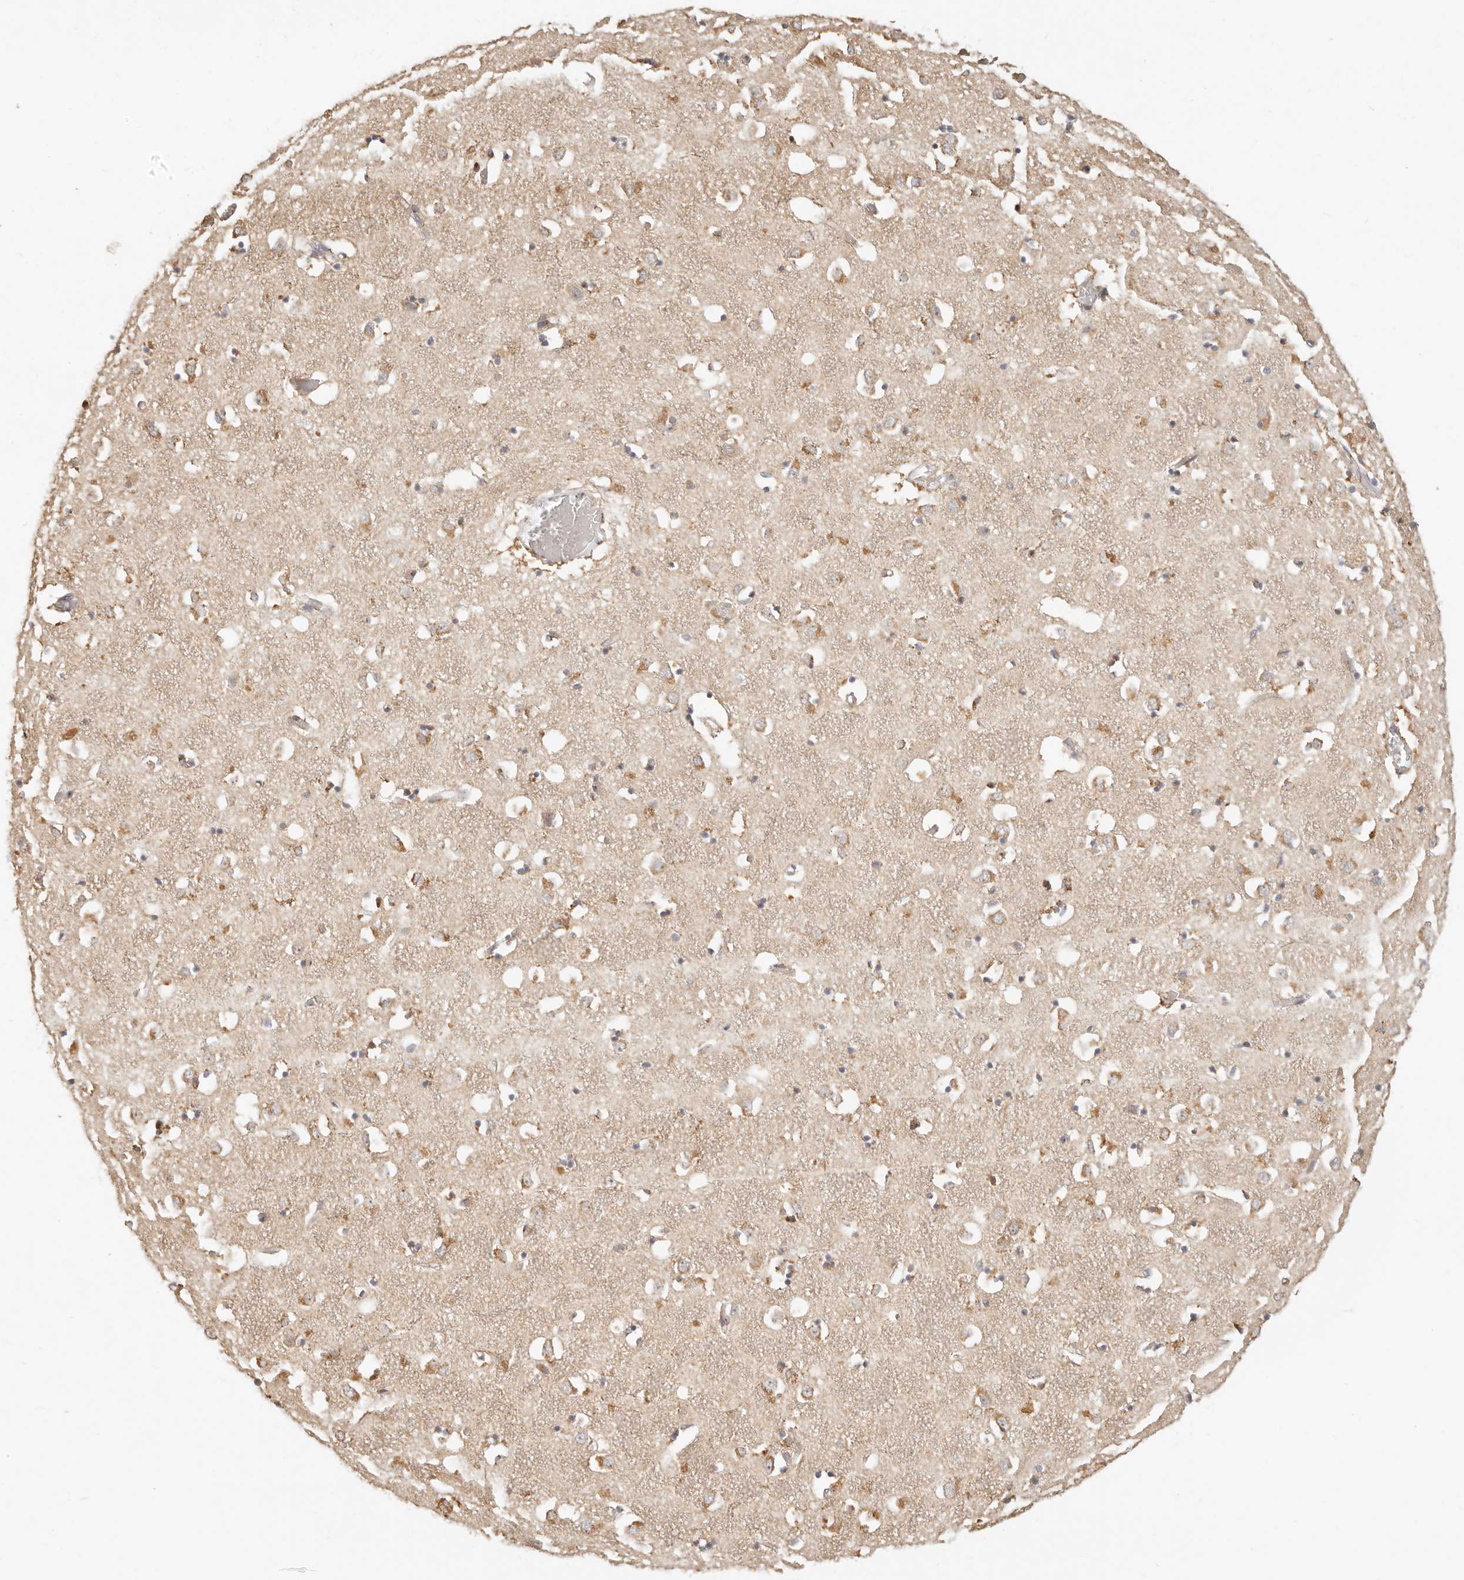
{"staining": {"intensity": "weak", "quantity": "<25%", "location": "cytoplasmic/membranous"}, "tissue": "caudate", "cell_type": "Glial cells", "image_type": "normal", "snomed": [{"axis": "morphology", "description": "Normal tissue, NOS"}, {"axis": "topography", "description": "Lateral ventricle wall"}], "caption": "An IHC photomicrograph of benign caudate is shown. There is no staining in glial cells of caudate.", "gene": "FAM20B", "patient": {"sex": "male", "age": 70}}